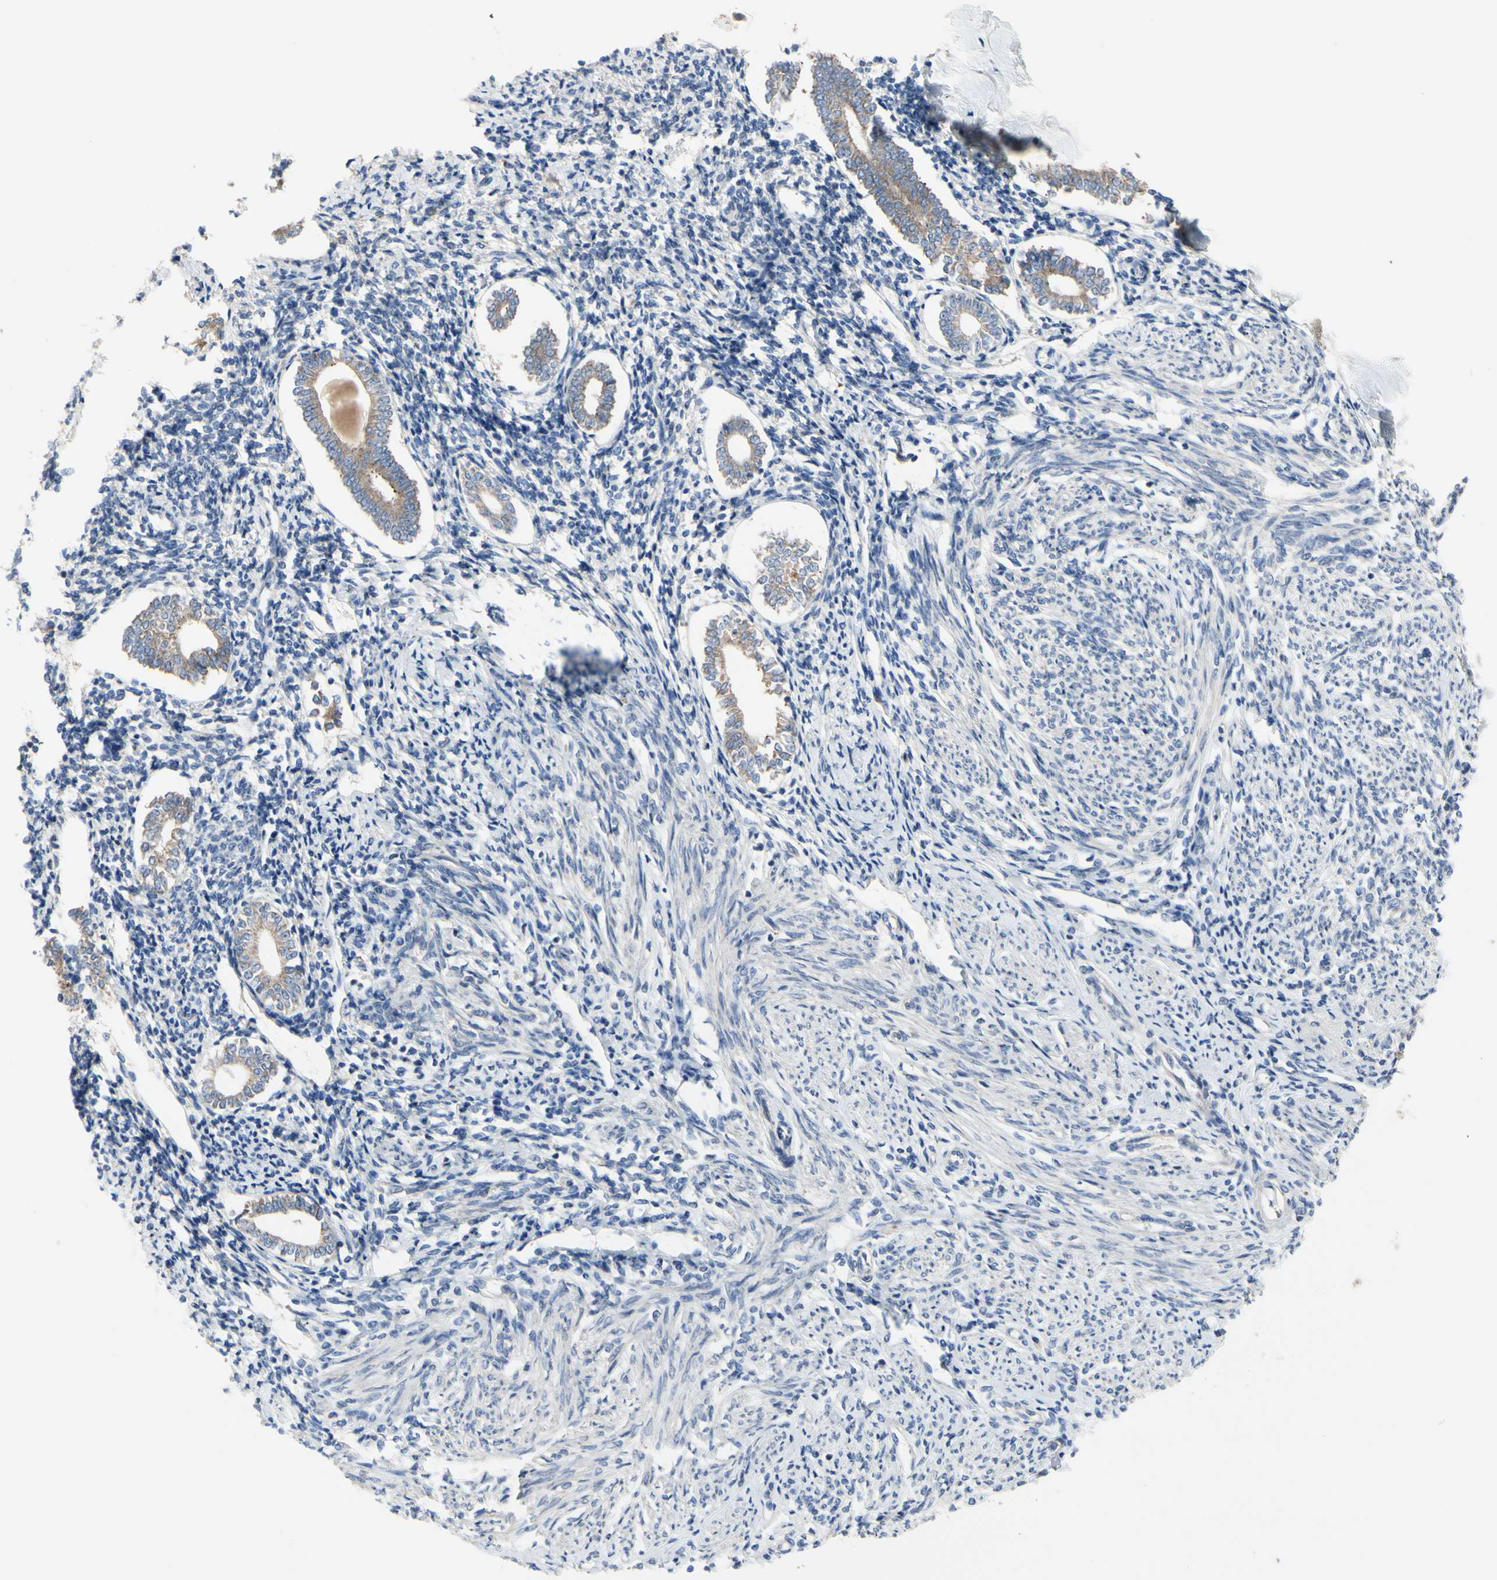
{"staining": {"intensity": "weak", "quantity": "25%-75%", "location": "cytoplasmic/membranous"}, "tissue": "endometrium", "cell_type": "Cells in endometrial stroma", "image_type": "normal", "snomed": [{"axis": "morphology", "description": "Normal tissue, NOS"}, {"axis": "topography", "description": "Endometrium"}], "caption": "Human endometrium stained with a protein marker reveals weak staining in cells in endometrial stroma.", "gene": "TTC14", "patient": {"sex": "female", "age": 71}}